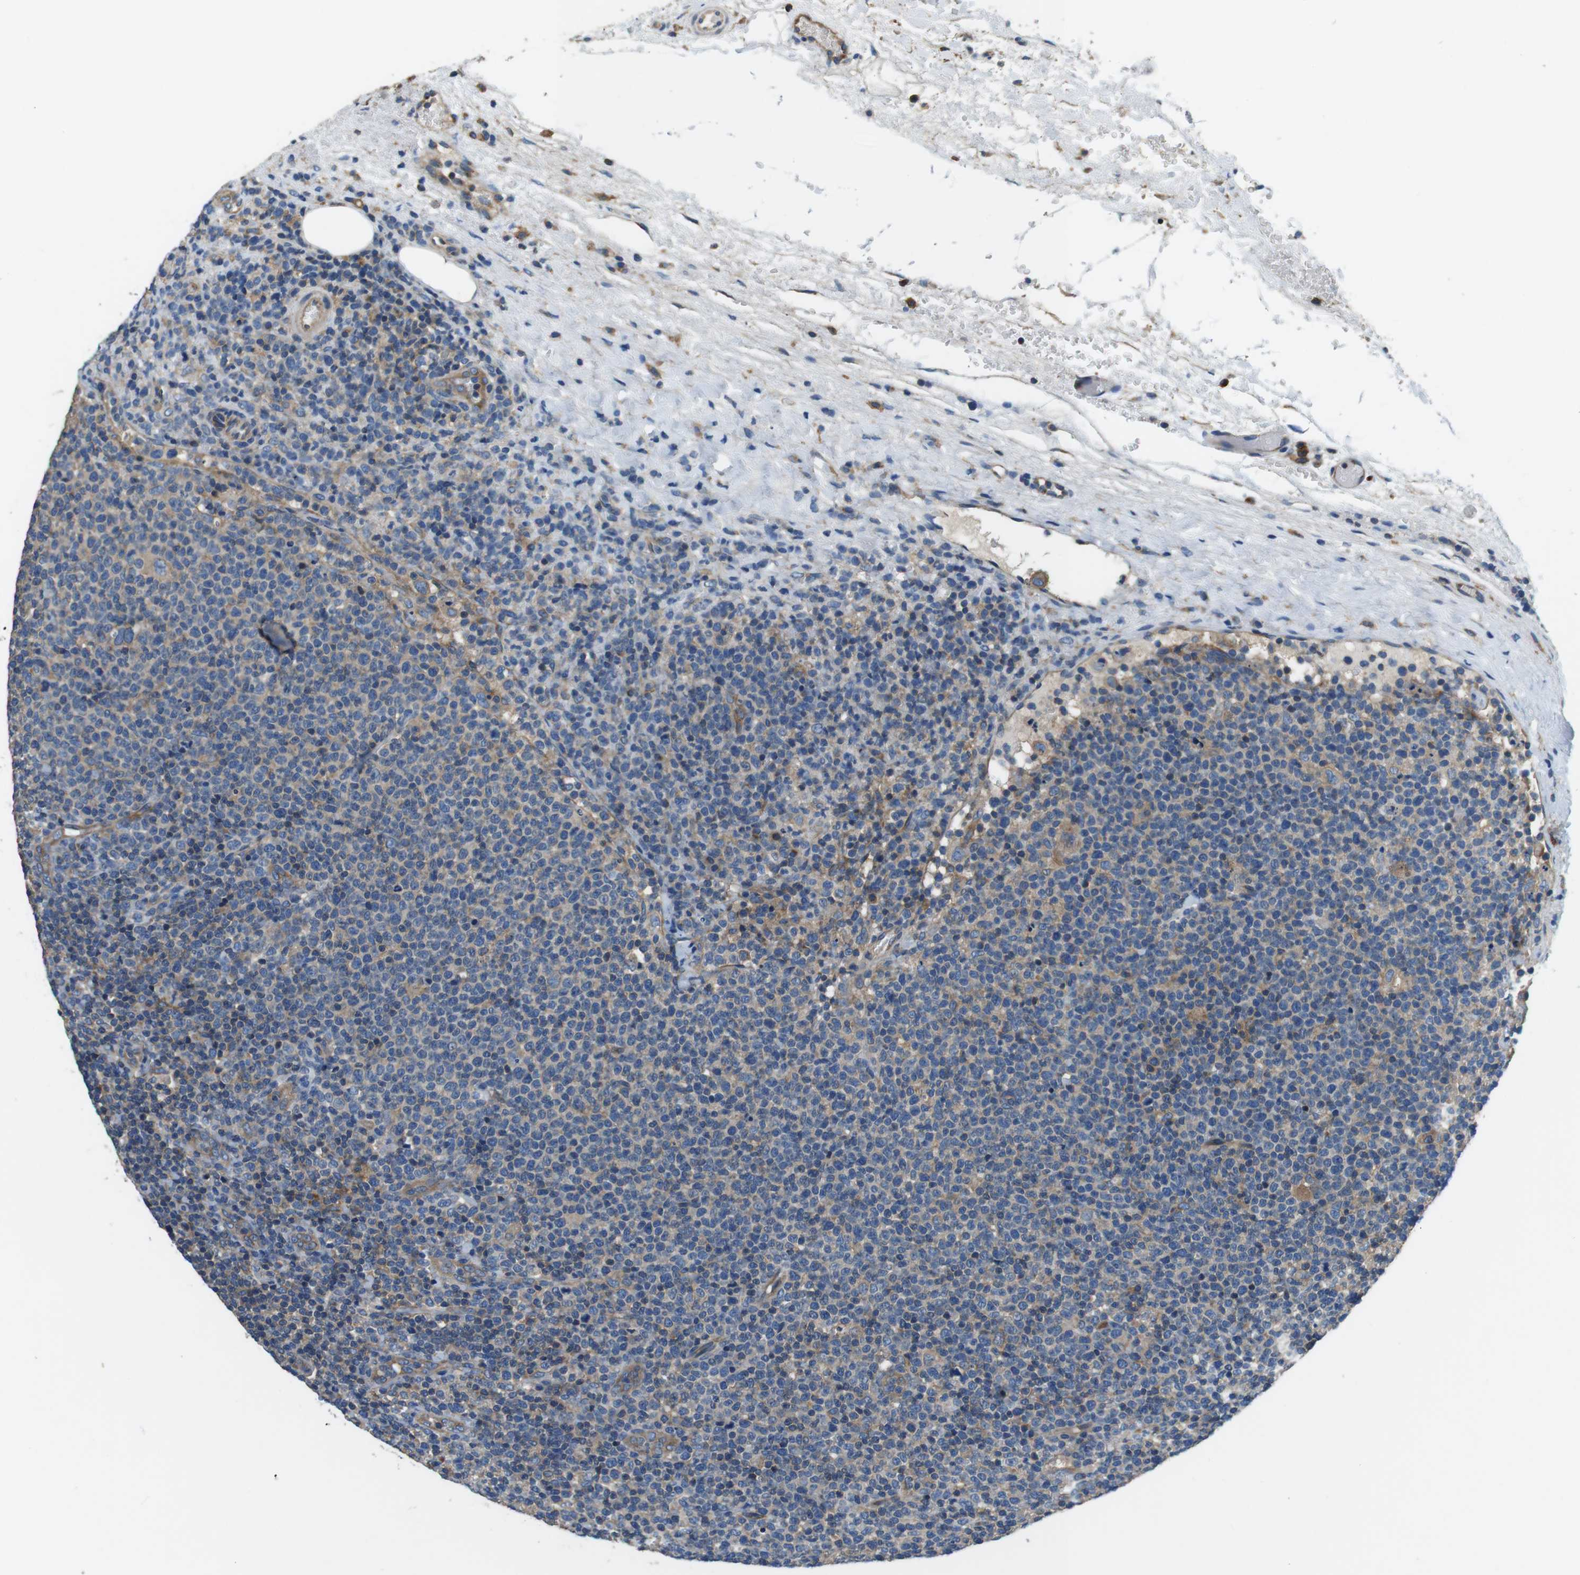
{"staining": {"intensity": "weak", "quantity": "<25%", "location": "cytoplasmic/membranous"}, "tissue": "lymphoma", "cell_type": "Tumor cells", "image_type": "cancer", "snomed": [{"axis": "morphology", "description": "Malignant lymphoma, non-Hodgkin's type, High grade"}, {"axis": "topography", "description": "Lymph node"}], "caption": "Immunohistochemical staining of lymphoma exhibits no significant expression in tumor cells.", "gene": "DENND4C", "patient": {"sex": "male", "age": 61}}